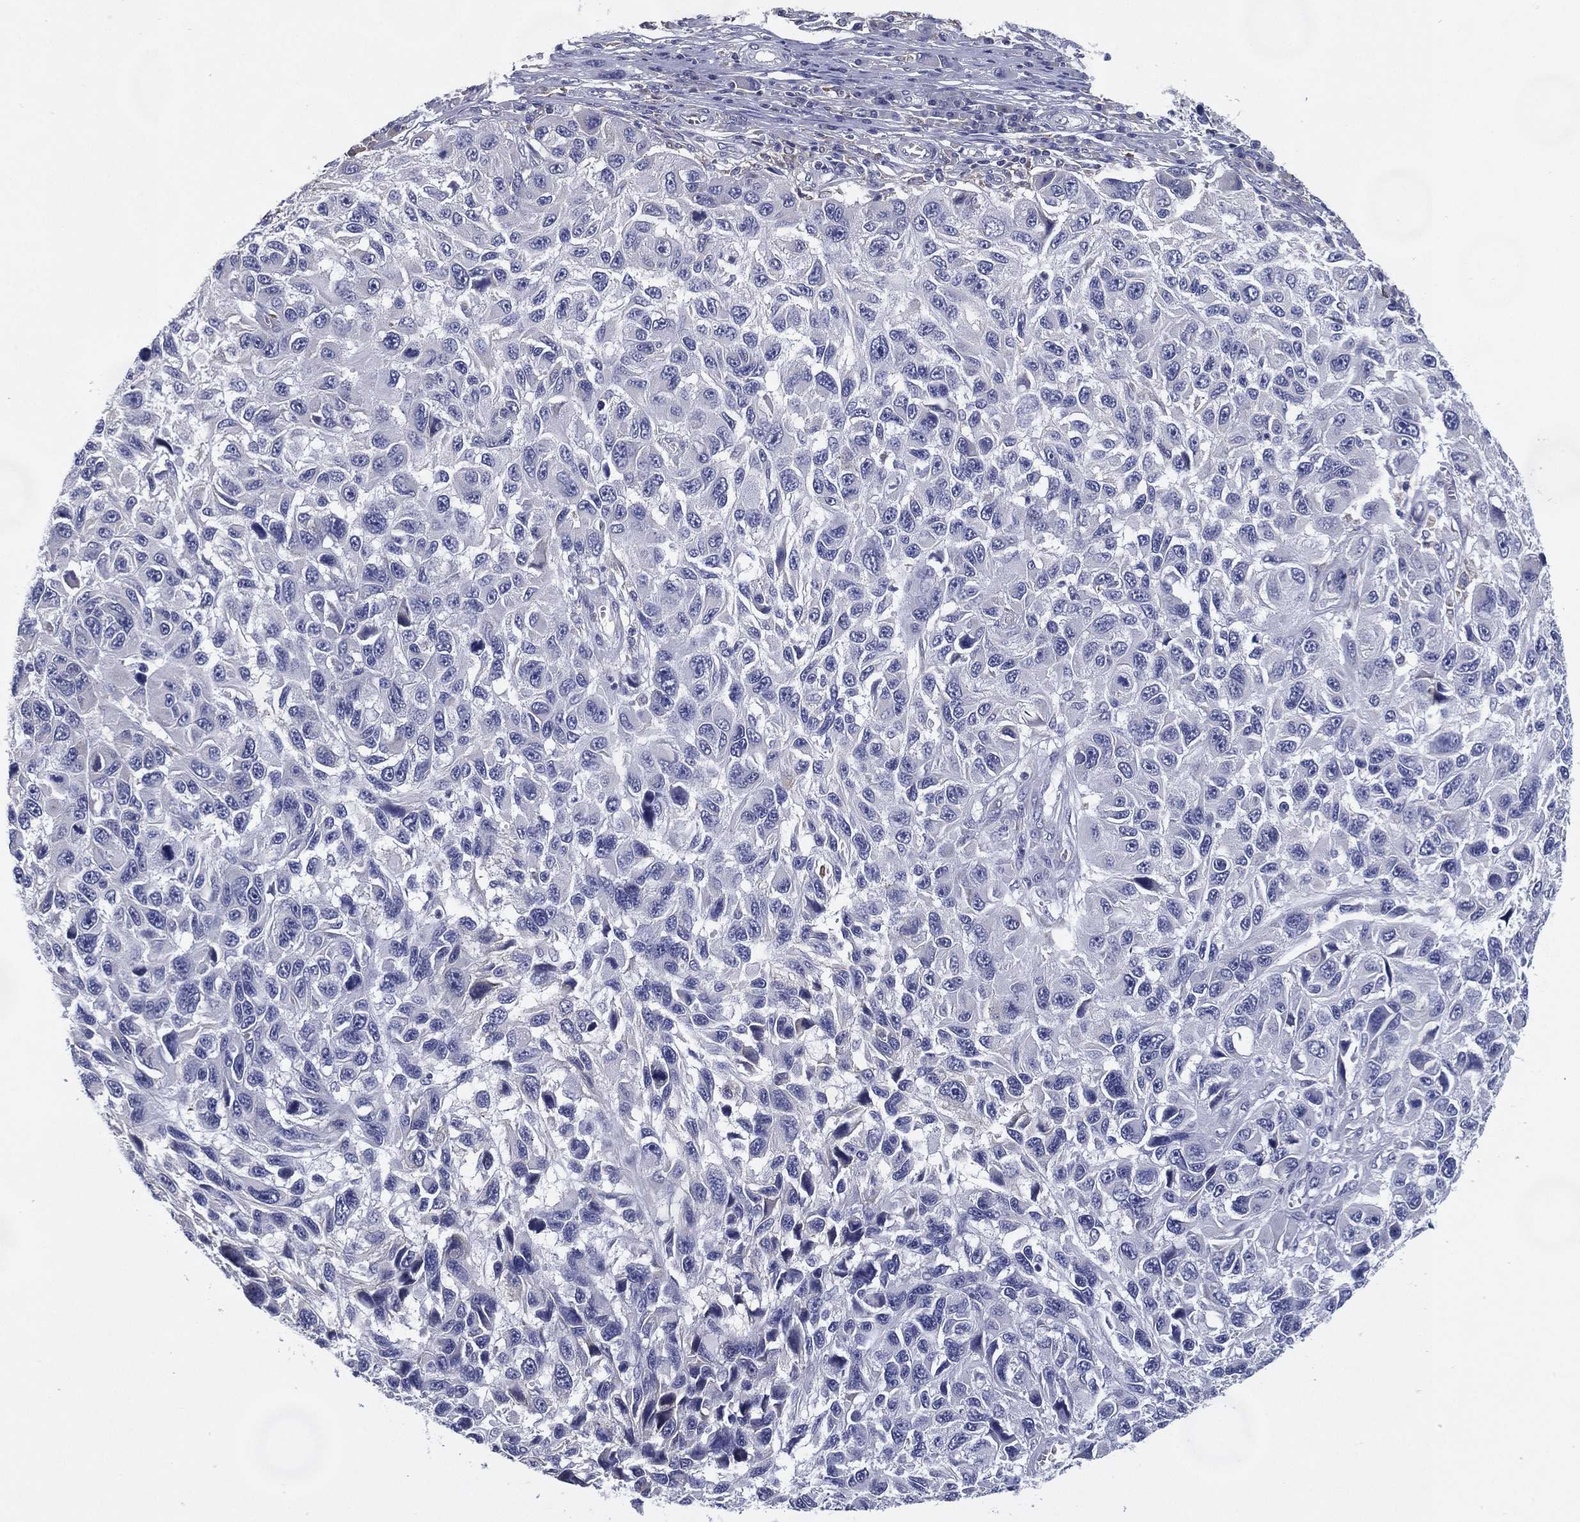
{"staining": {"intensity": "negative", "quantity": "none", "location": "none"}, "tissue": "melanoma", "cell_type": "Tumor cells", "image_type": "cancer", "snomed": [{"axis": "morphology", "description": "Malignant melanoma, NOS"}, {"axis": "topography", "description": "Skin"}], "caption": "The immunohistochemistry image has no significant expression in tumor cells of malignant melanoma tissue.", "gene": "C19orf18", "patient": {"sex": "male", "age": 53}}